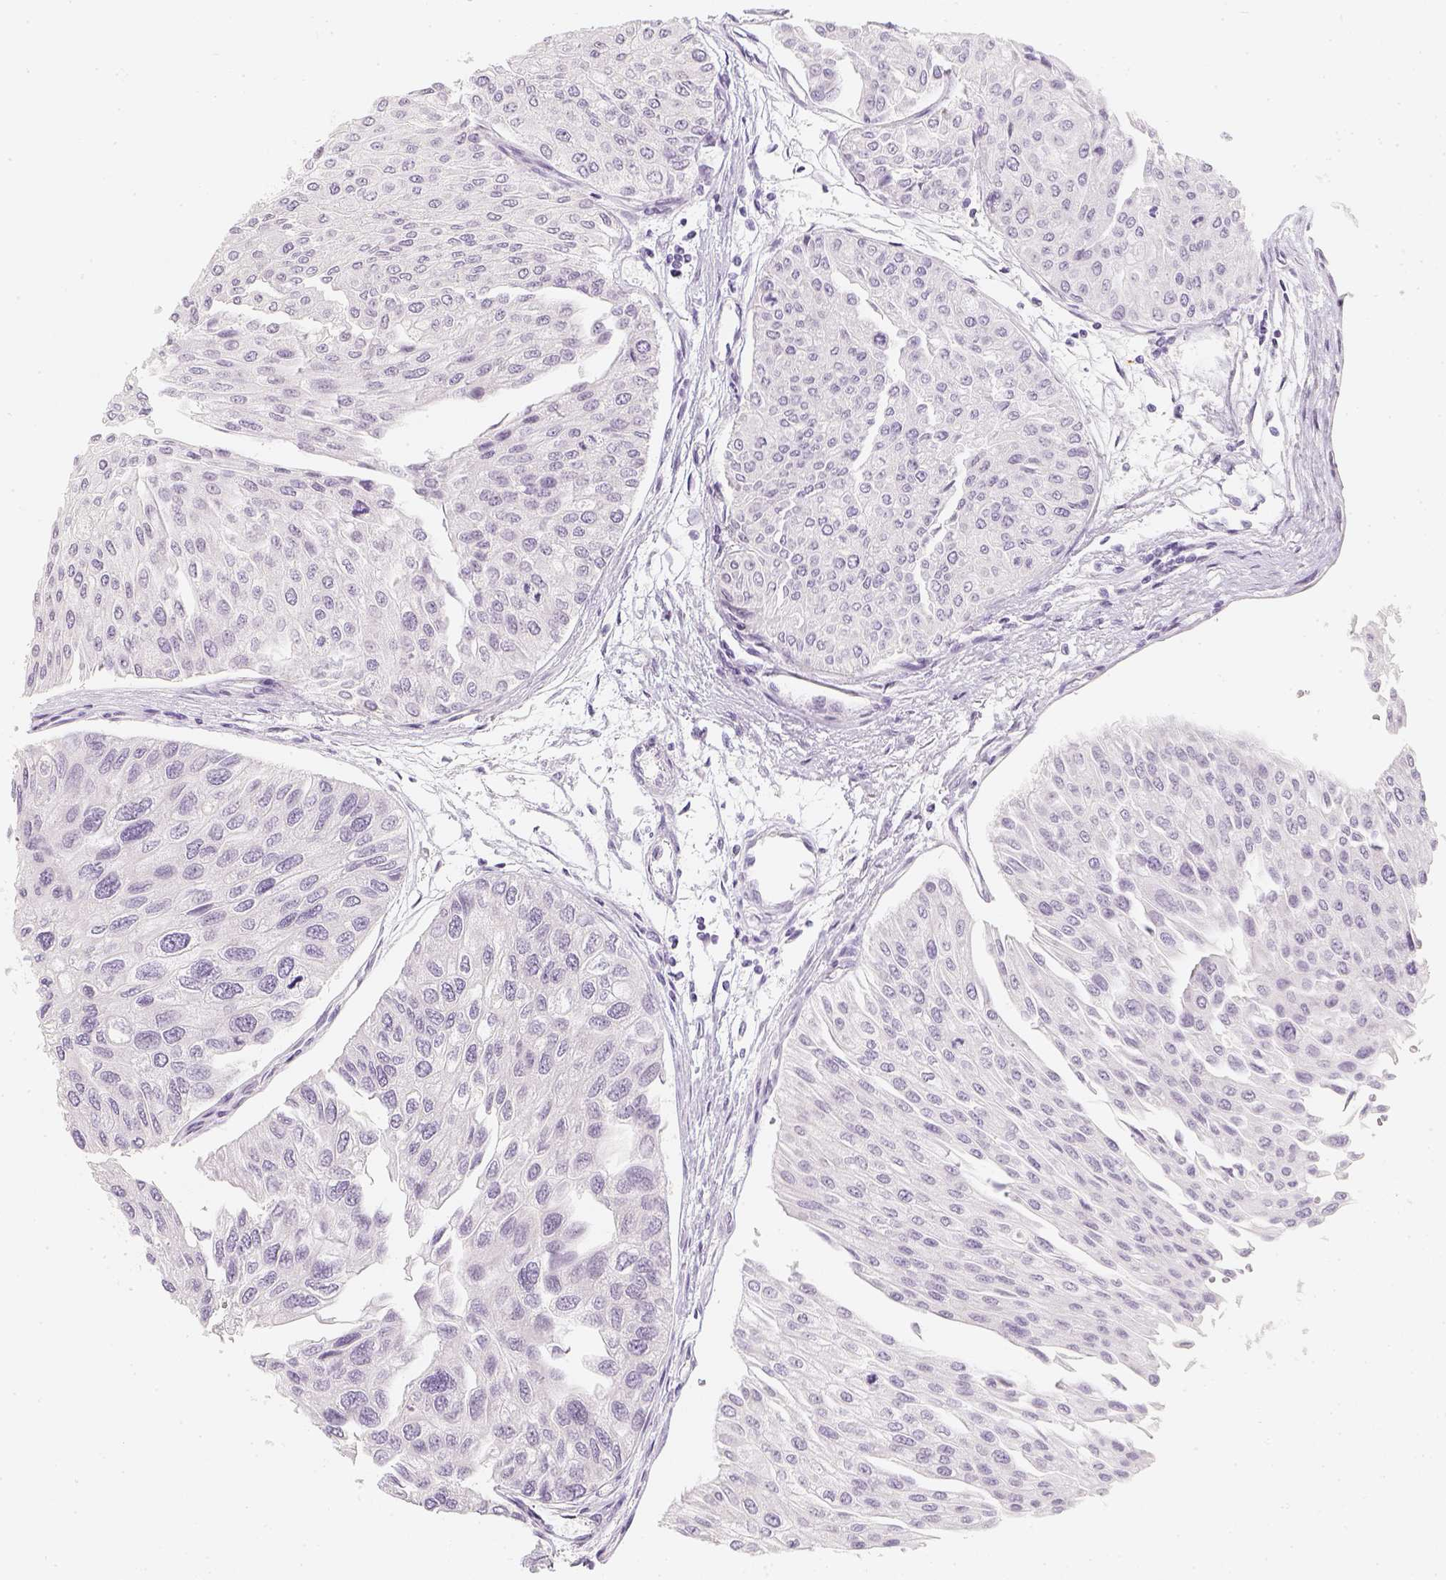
{"staining": {"intensity": "negative", "quantity": "none", "location": "none"}, "tissue": "urothelial cancer", "cell_type": "Tumor cells", "image_type": "cancer", "snomed": [{"axis": "morphology", "description": "Urothelial carcinoma, NOS"}, {"axis": "topography", "description": "Urinary bladder"}], "caption": "DAB (3,3'-diaminobenzidine) immunohistochemical staining of human transitional cell carcinoma exhibits no significant staining in tumor cells.", "gene": "SLC18A1", "patient": {"sex": "male", "age": 67}}